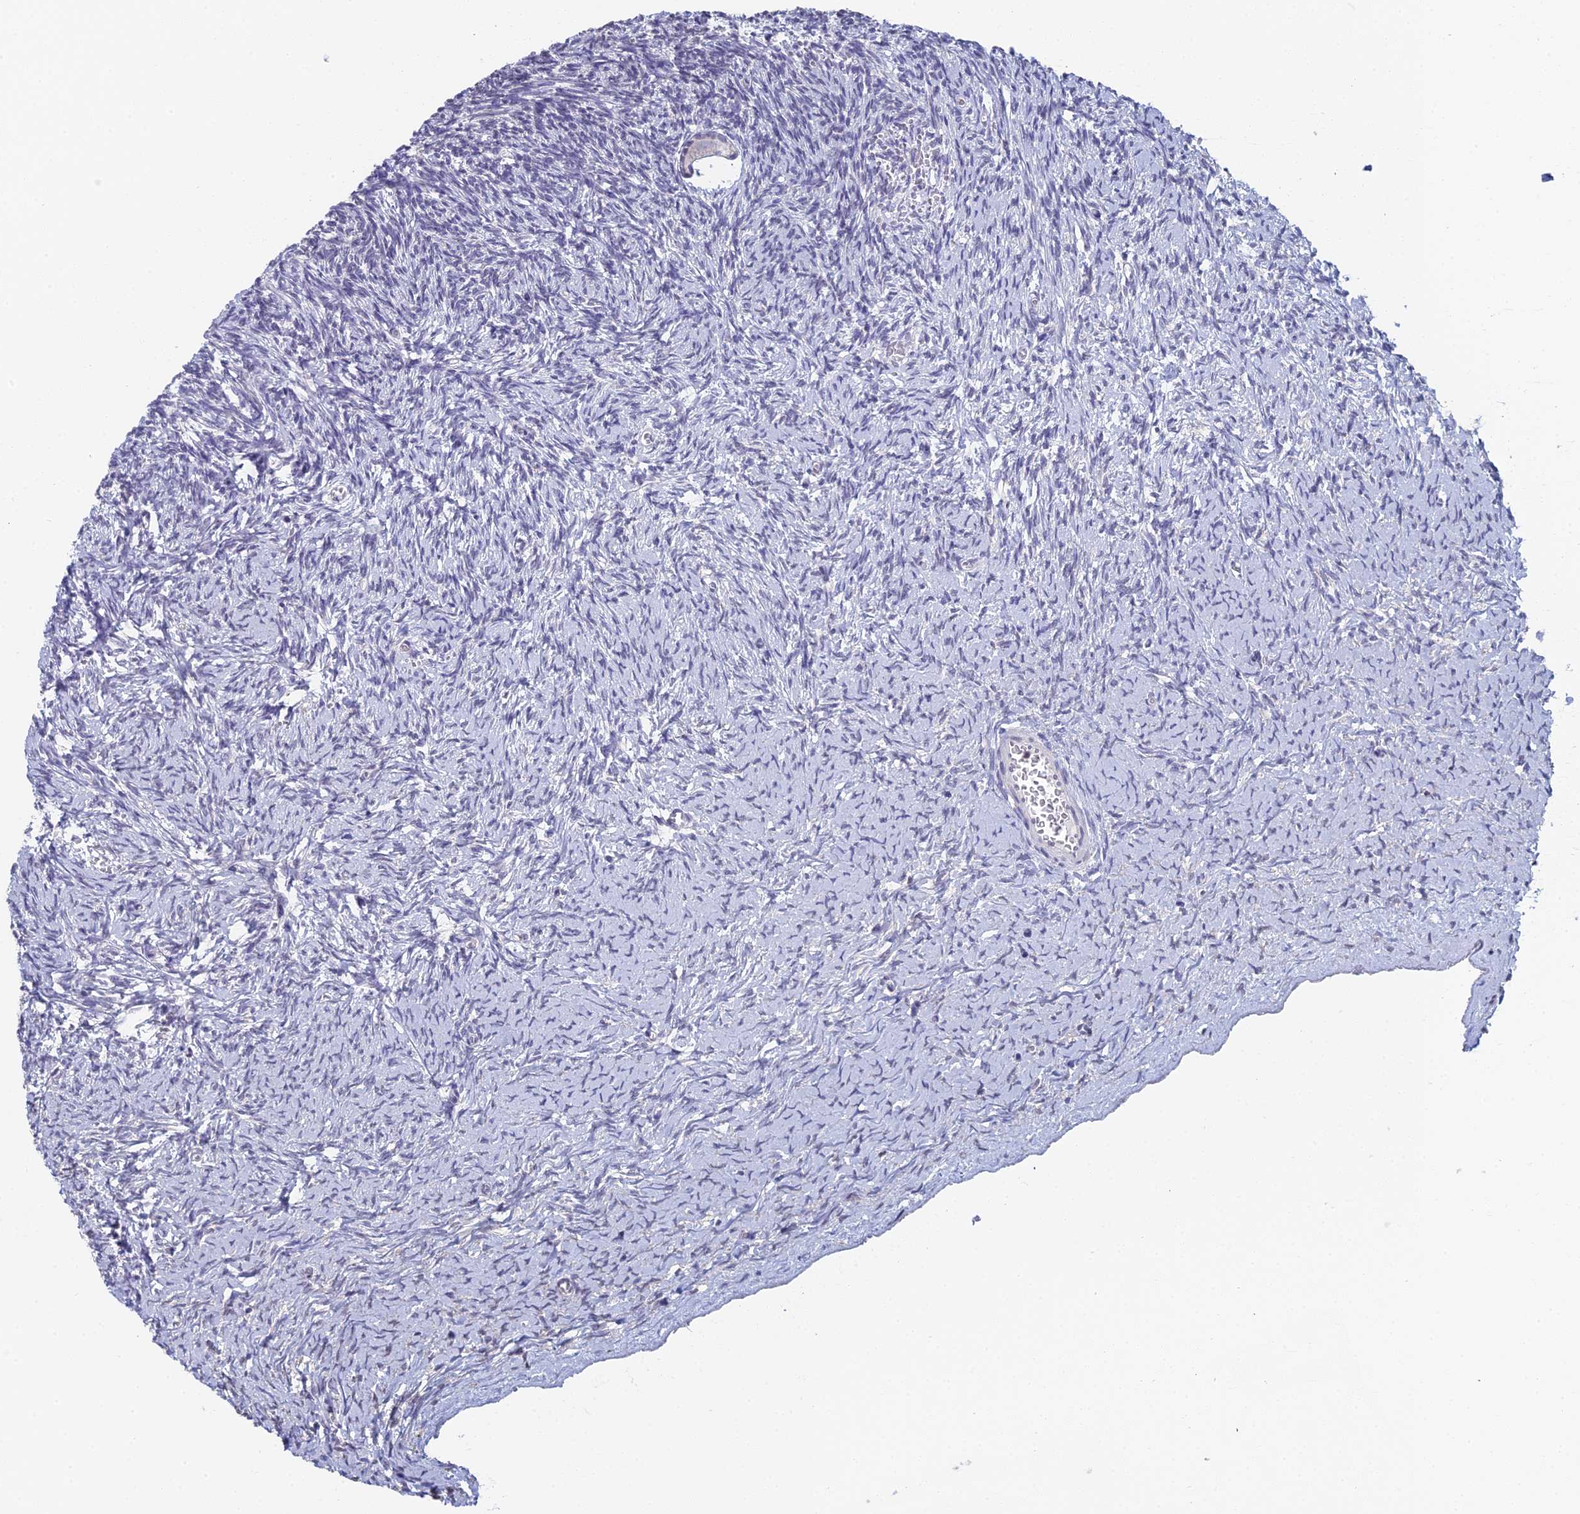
{"staining": {"intensity": "negative", "quantity": "none", "location": "none"}, "tissue": "ovary", "cell_type": "Follicle cells", "image_type": "normal", "snomed": [{"axis": "morphology", "description": "Normal tissue, NOS"}, {"axis": "topography", "description": "Ovary"}], "caption": "DAB immunohistochemical staining of unremarkable human ovary displays no significant expression in follicle cells.", "gene": "PRR22", "patient": {"sex": "female", "age": 39}}